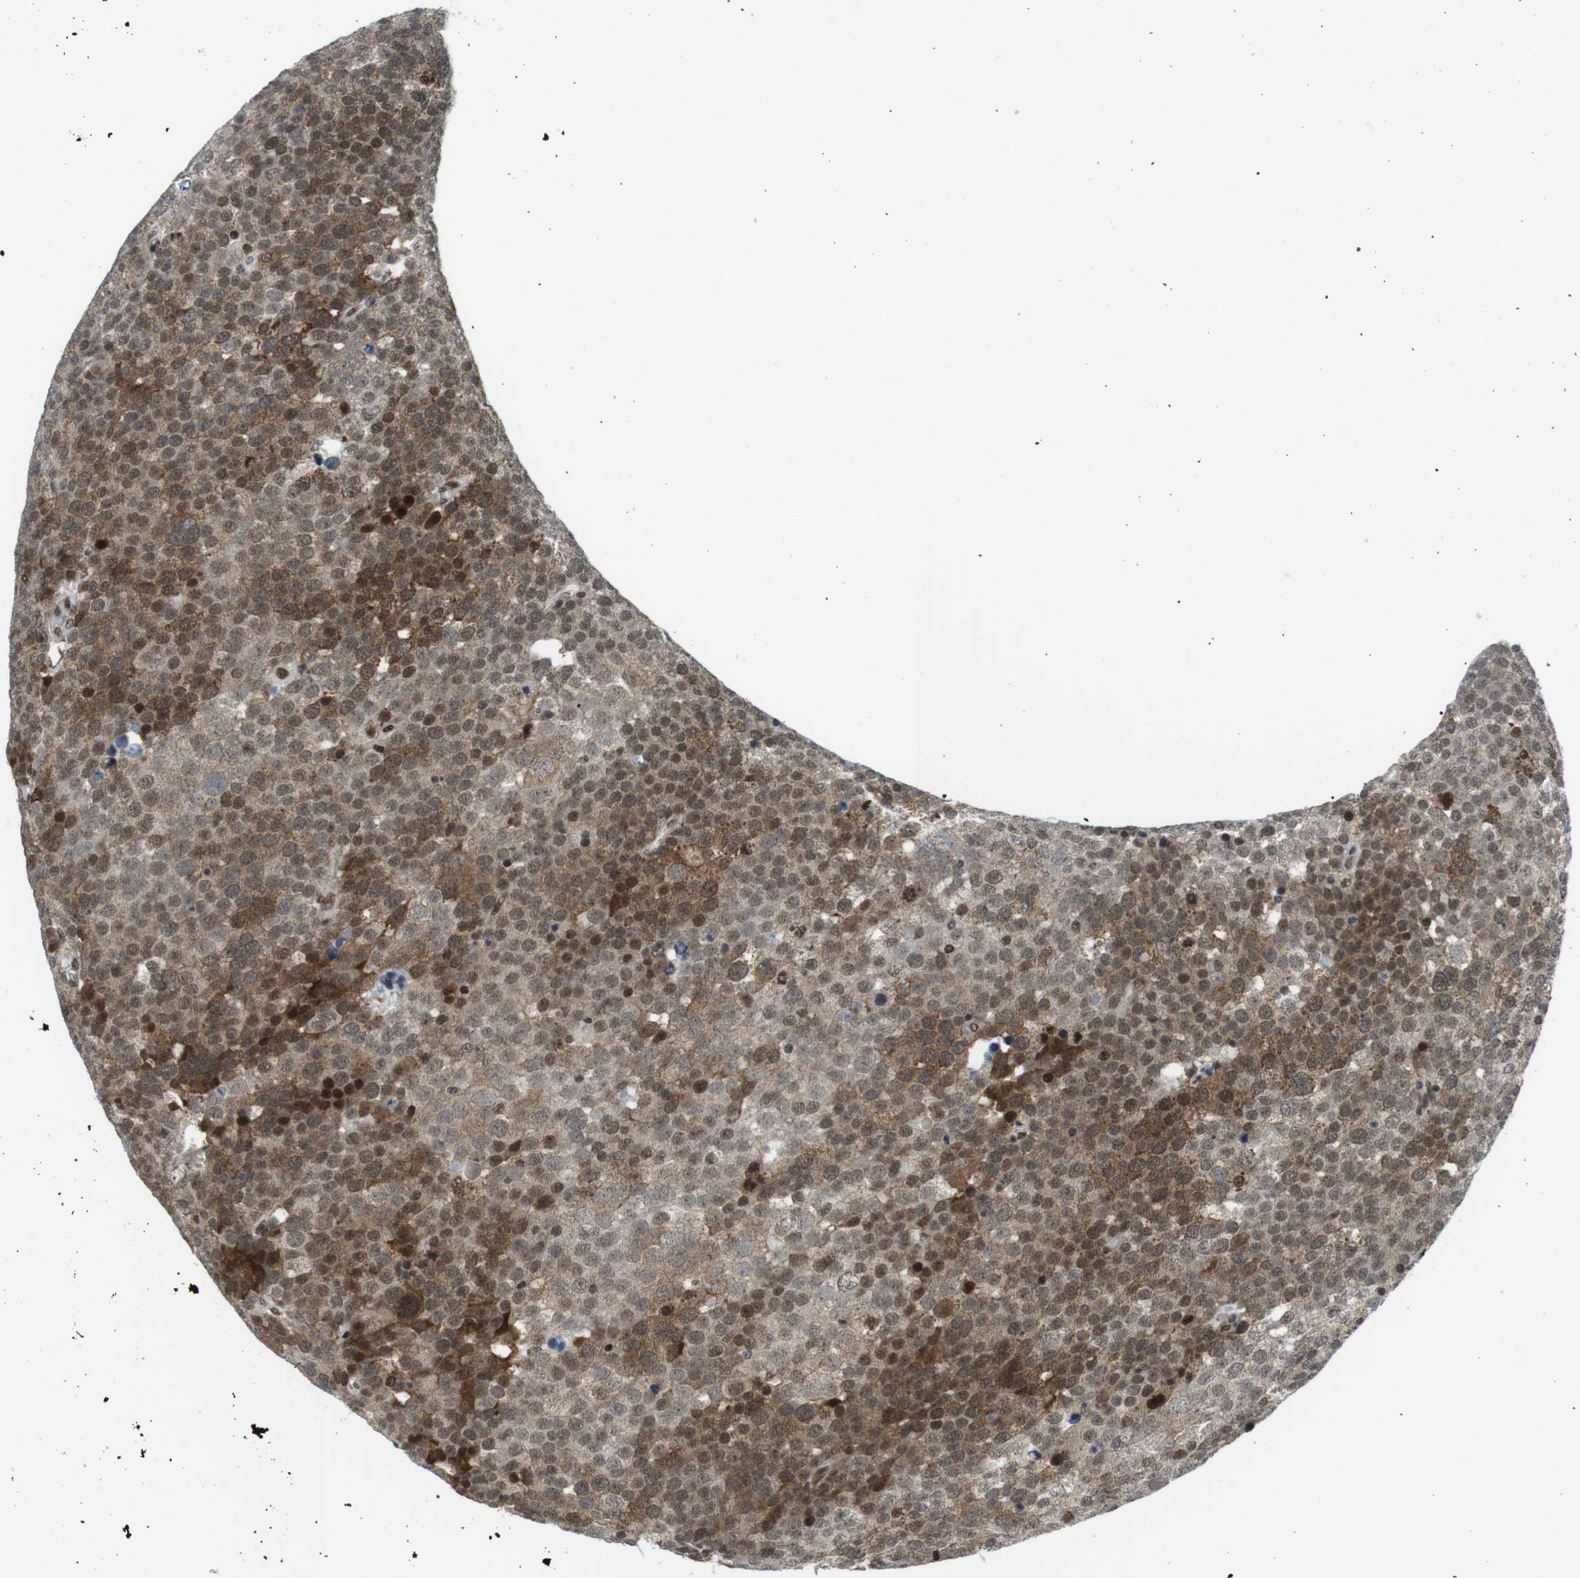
{"staining": {"intensity": "moderate", "quantity": ">75%", "location": "cytoplasmic/membranous,nuclear"}, "tissue": "testis cancer", "cell_type": "Tumor cells", "image_type": "cancer", "snomed": [{"axis": "morphology", "description": "Seminoma, NOS"}, {"axis": "topography", "description": "Testis"}], "caption": "A brown stain highlights moderate cytoplasmic/membranous and nuclear positivity of a protein in testis cancer (seminoma) tumor cells. (brown staining indicates protein expression, while blue staining denotes nuclei).", "gene": "CDC27", "patient": {"sex": "male", "age": 71}}